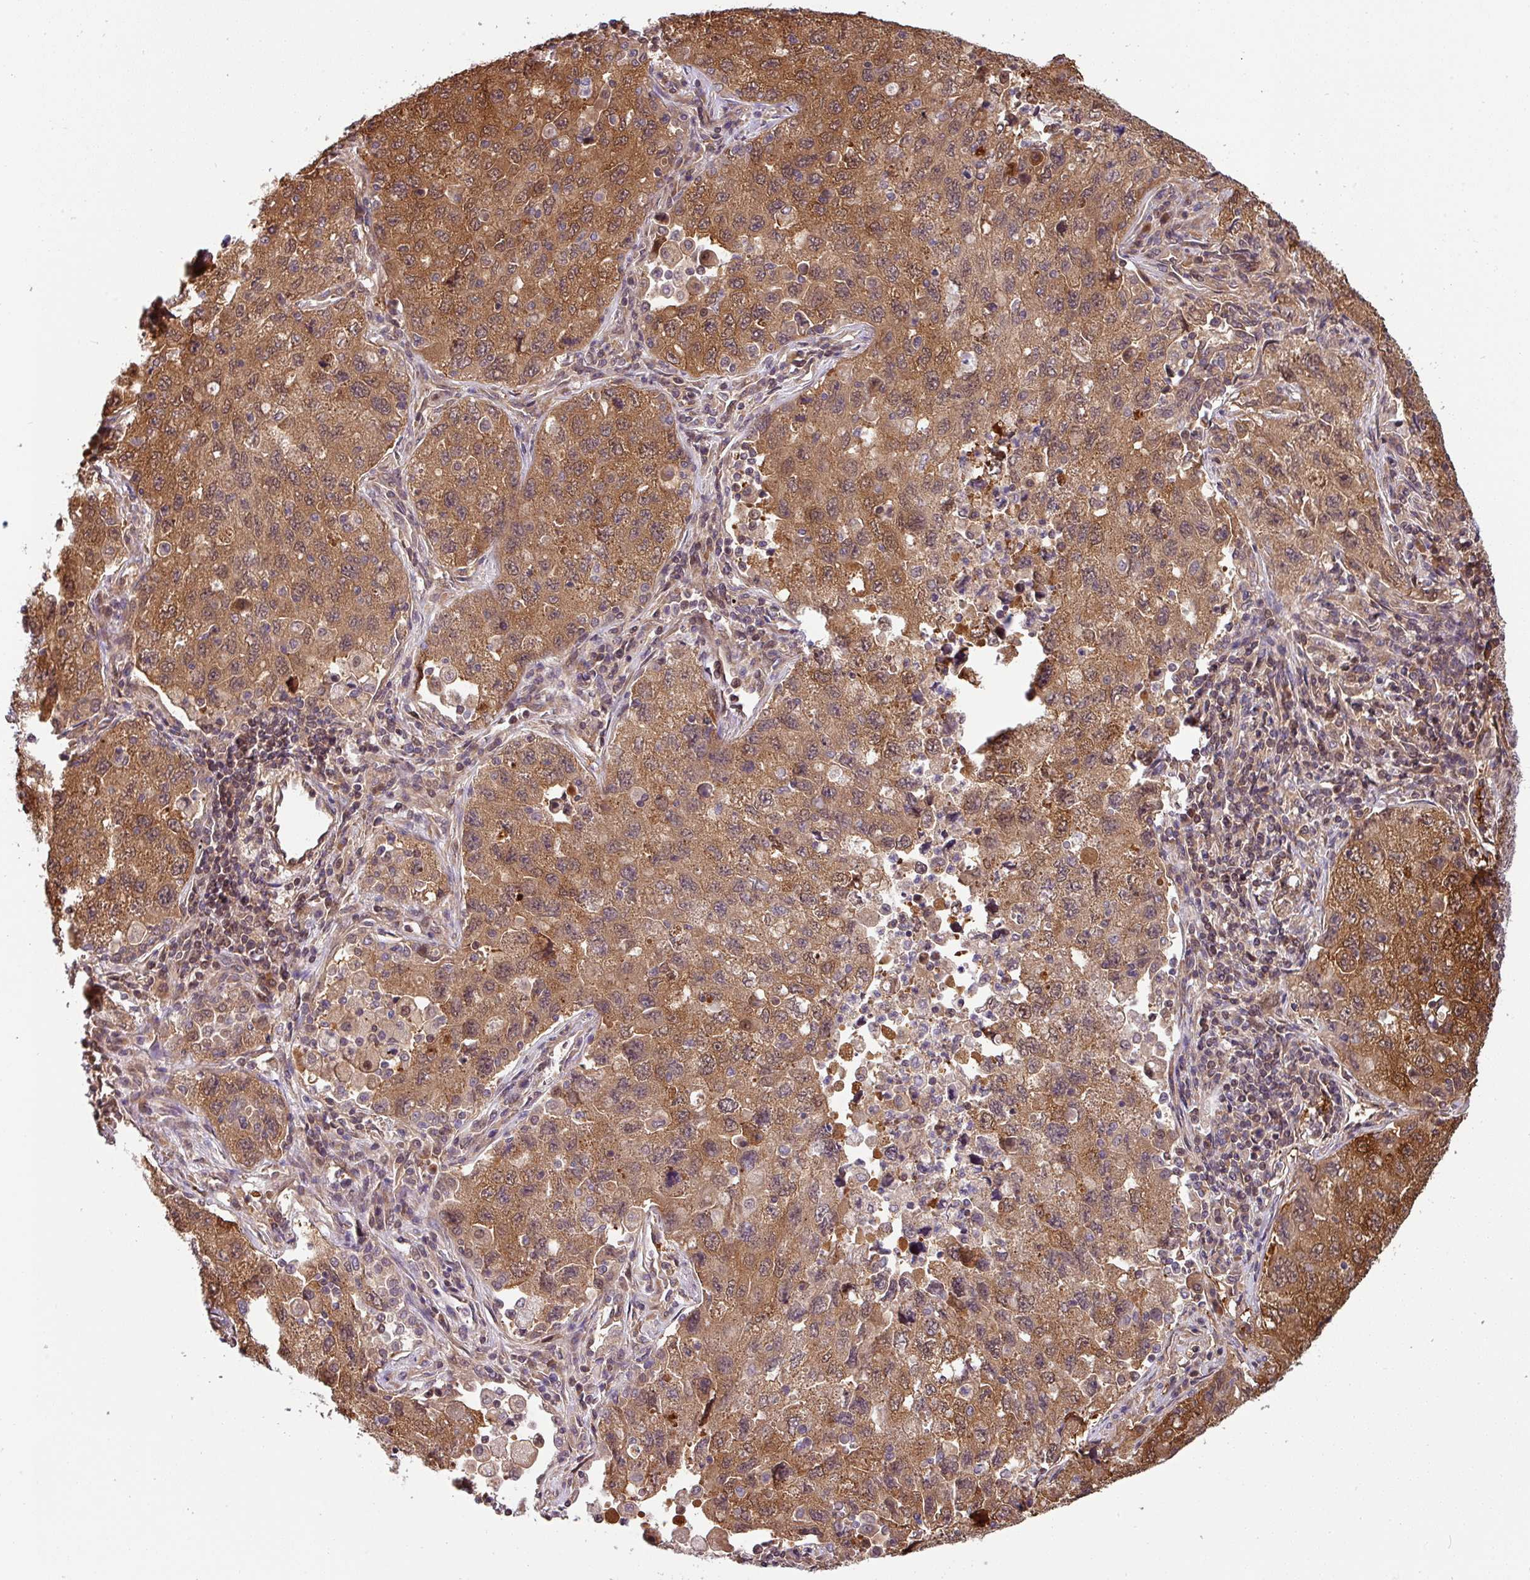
{"staining": {"intensity": "moderate", "quantity": ">75%", "location": "cytoplasmic/membranous,nuclear"}, "tissue": "lung cancer", "cell_type": "Tumor cells", "image_type": "cancer", "snomed": [{"axis": "morphology", "description": "Adenocarcinoma, NOS"}, {"axis": "topography", "description": "Lung"}], "caption": "The photomicrograph displays a brown stain indicating the presence of a protein in the cytoplasmic/membranous and nuclear of tumor cells in lung adenocarcinoma. (brown staining indicates protein expression, while blue staining denotes nuclei).", "gene": "SHB", "patient": {"sex": "female", "age": 57}}